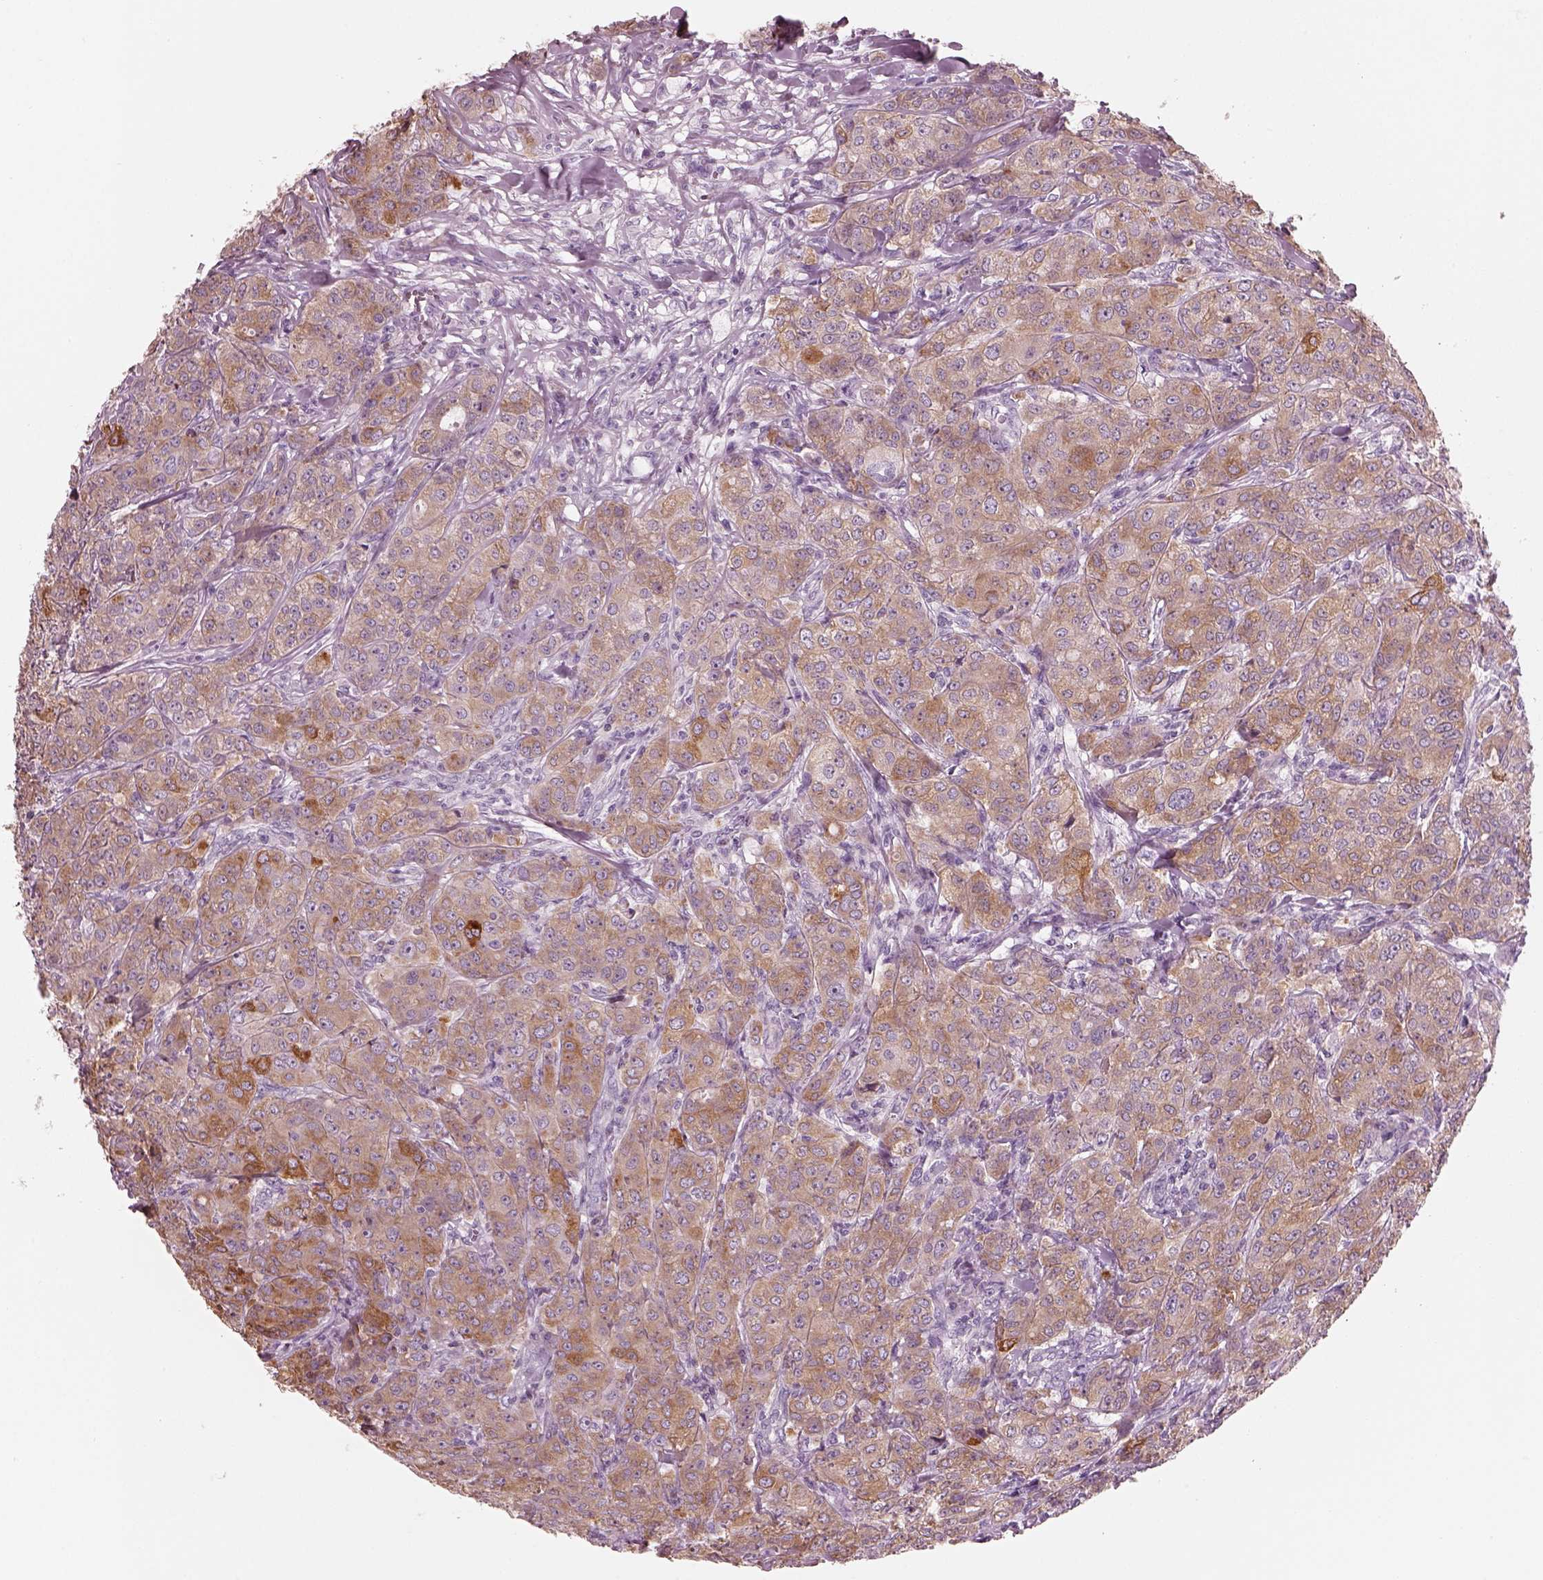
{"staining": {"intensity": "weak", "quantity": ">75%", "location": "cytoplasmic/membranous"}, "tissue": "breast cancer", "cell_type": "Tumor cells", "image_type": "cancer", "snomed": [{"axis": "morphology", "description": "Duct carcinoma"}, {"axis": "topography", "description": "Breast"}], "caption": "Brown immunohistochemical staining in human breast cancer demonstrates weak cytoplasmic/membranous staining in about >75% of tumor cells.", "gene": "SLC27A2", "patient": {"sex": "female", "age": 43}}